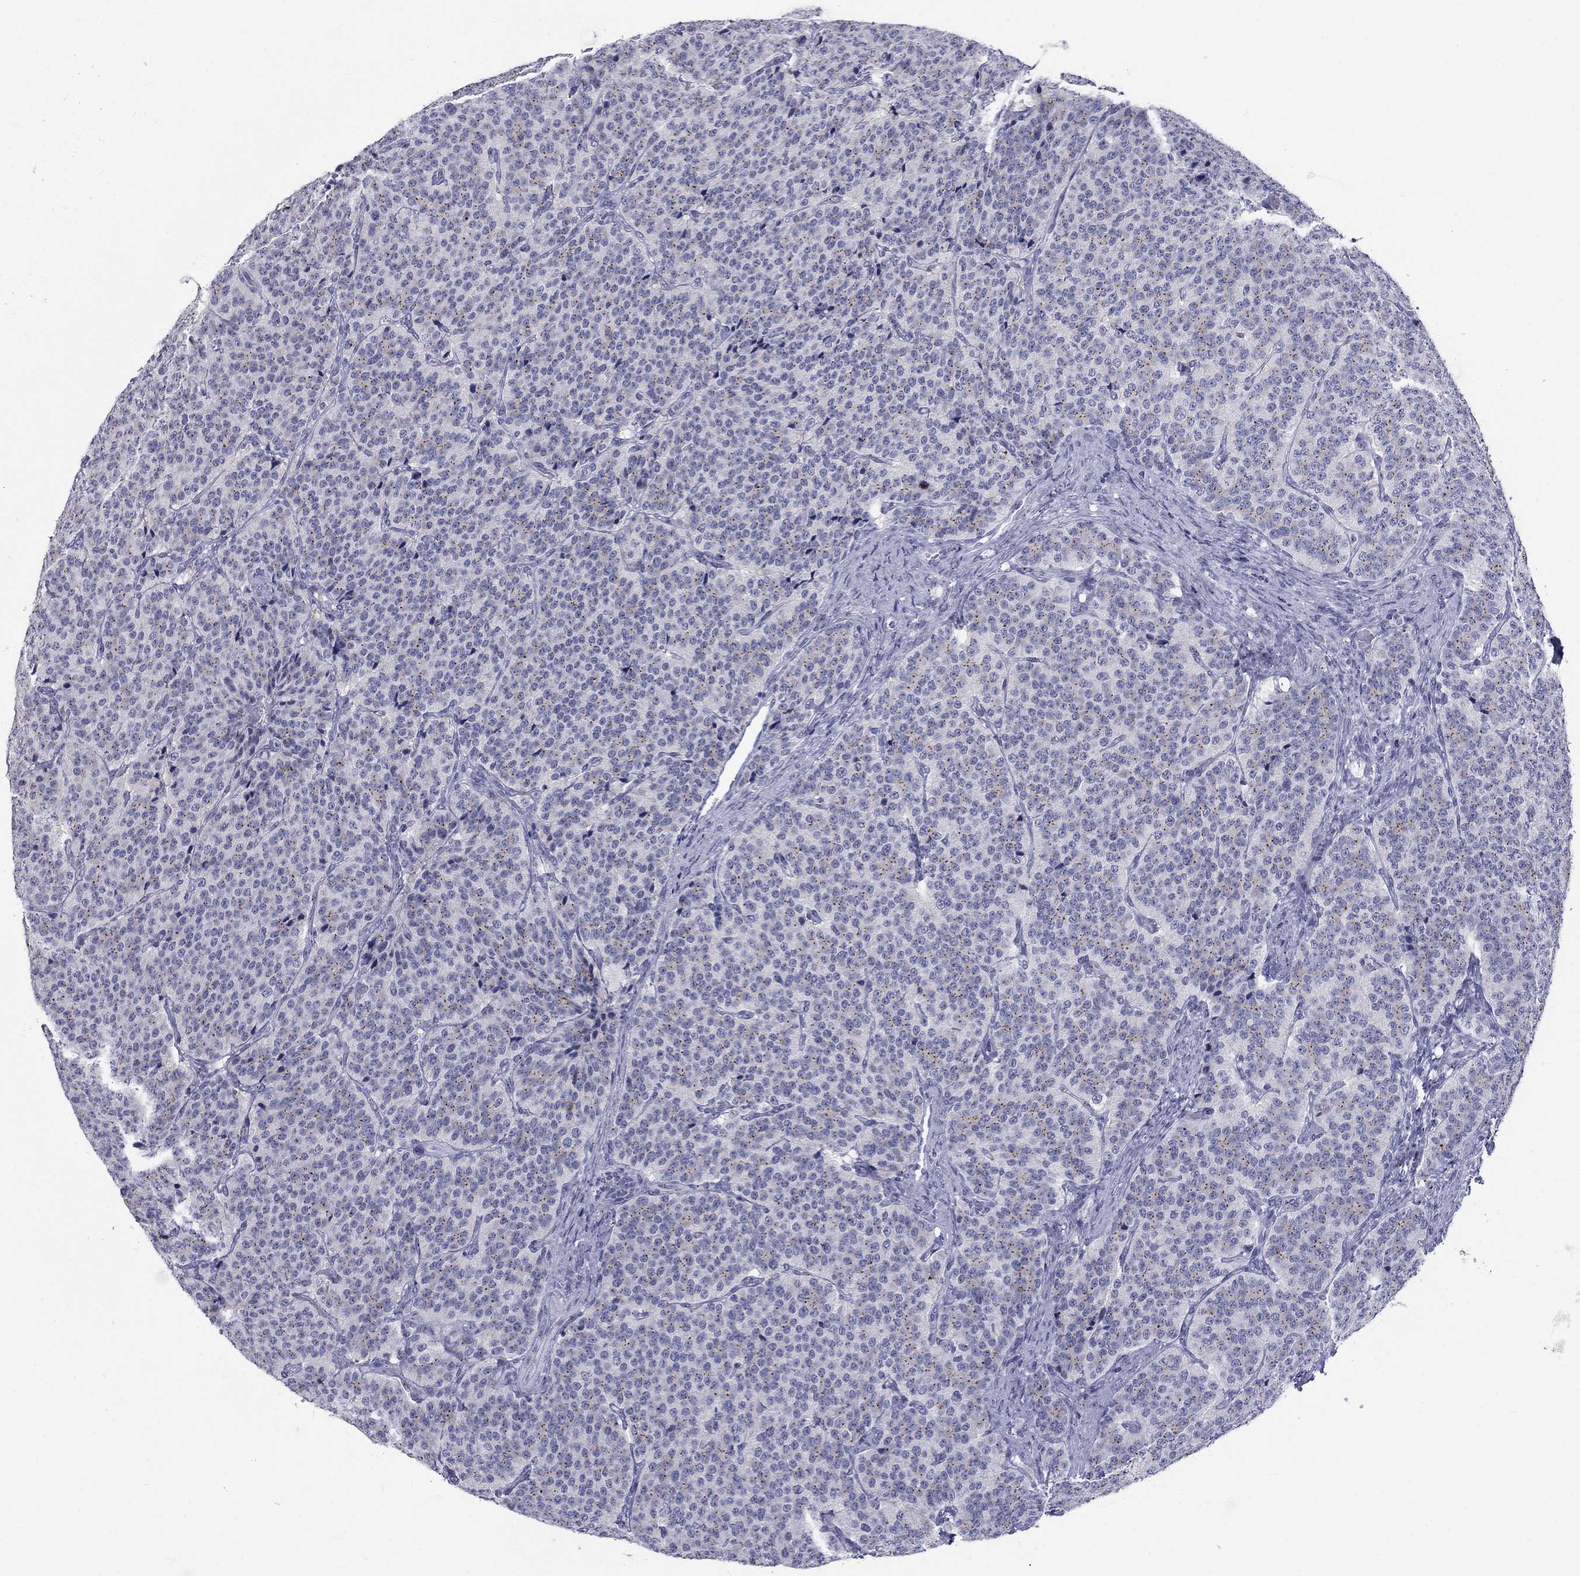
{"staining": {"intensity": "negative", "quantity": "none", "location": "none"}, "tissue": "carcinoid", "cell_type": "Tumor cells", "image_type": "cancer", "snomed": [{"axis": "morphology", "description": "Carcinoid, malignant, NOS"}, {"axis": "topography", "description": "Small intestine"}], "caption": "Tumor cells are negative for brown protein staining in carcinoid (malignant).", "gene": "CEP43", "patient": {"sex": "female", "age": 58}}